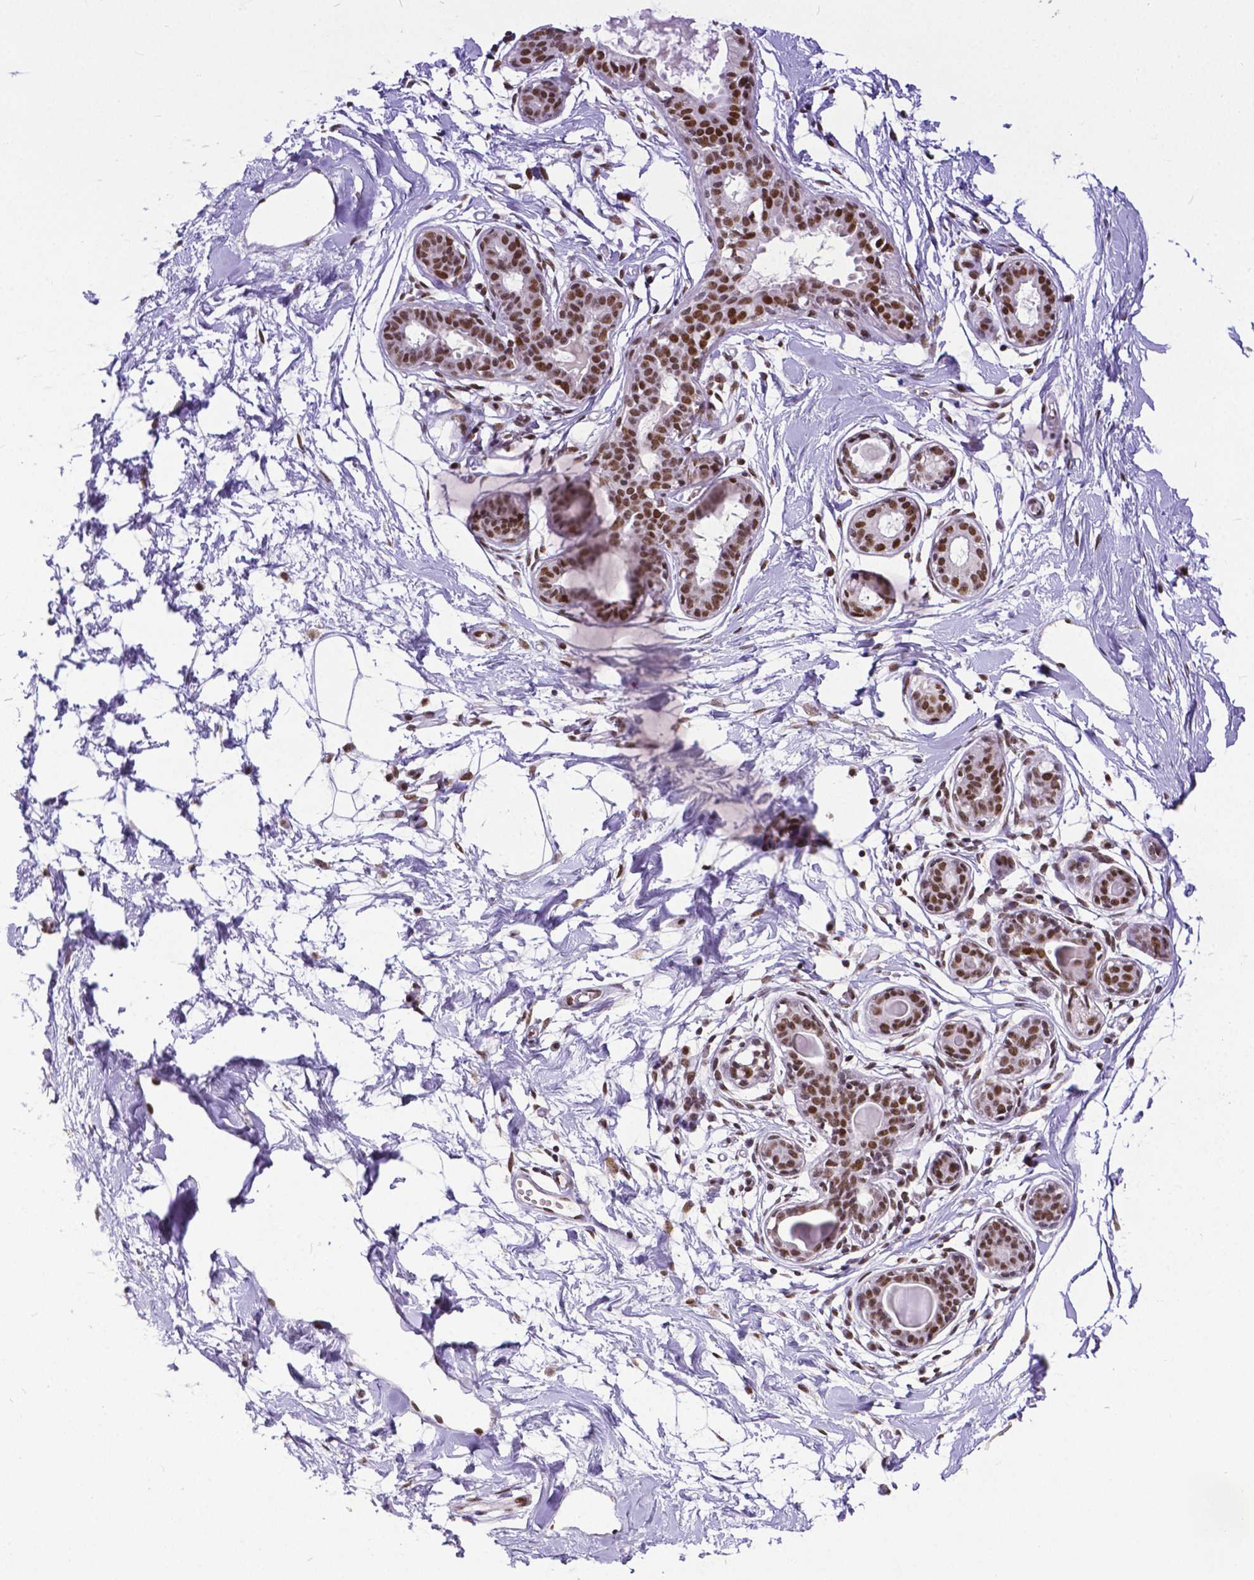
{"staining": {"intensity": "moderate", "quantity": ">75%", "location": "nuclear"}, "tissue": "breast", "cell_type": "Adipocytes", "image_type": "normal", "snomed": [{"axis": "morphology", "description": "Normal tissue, NOS"}, {"axis": "topography", "description": "Breast"}], "caption": "Immunohistochemistry (IHC) photomicrograph of unremarkable breast: human breast stained using immunohistochemistry (IHC) reveals medium levels of moderate protein expression localized specifically in the nuclear of adipocytes, appearing as a nuclear brown color.", "gene": "ATRX", "patient": {"sex": "female", "age": 45}}